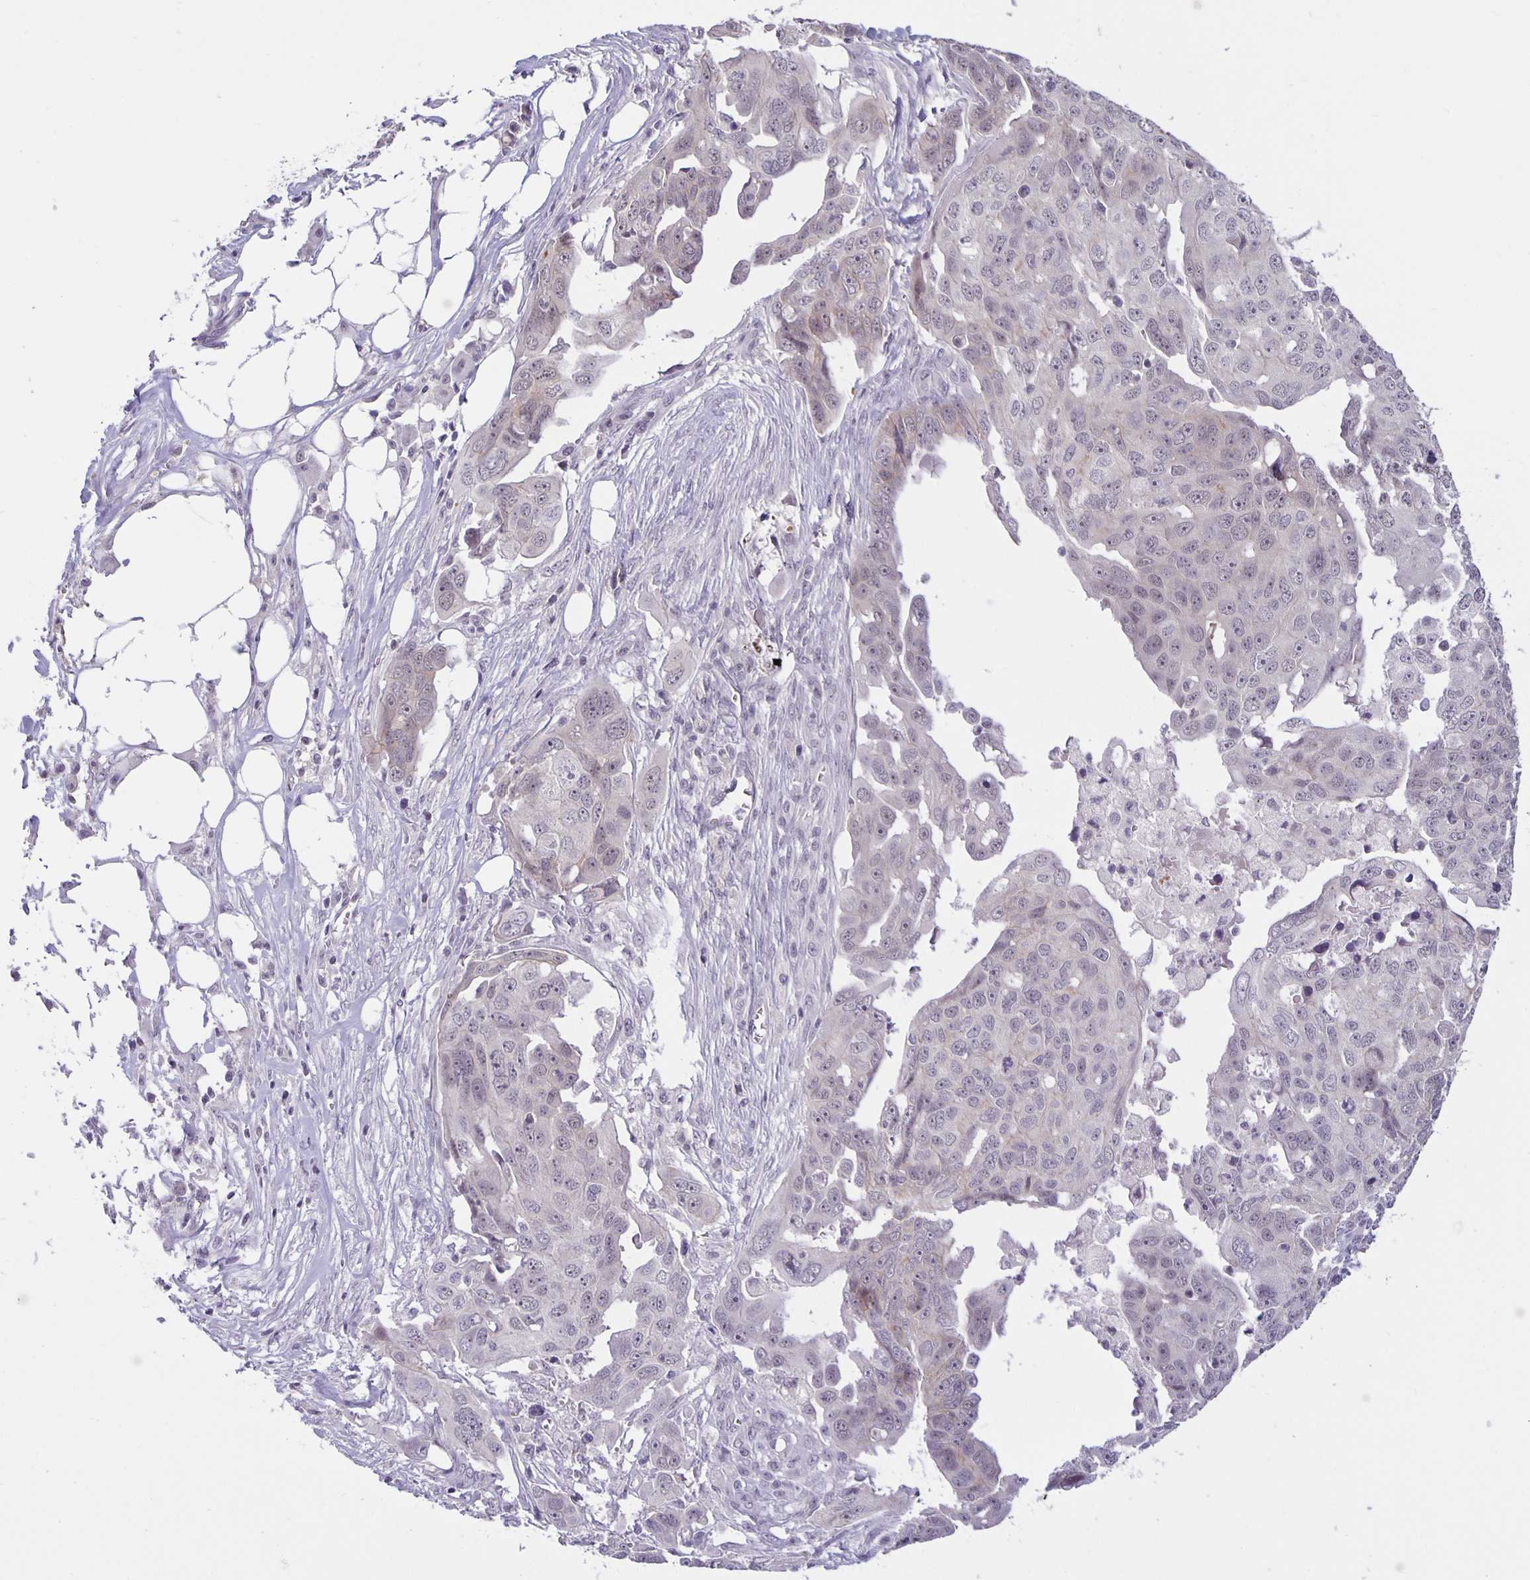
{"staining": {"intensity": "negative", "quantity": "none", "location": "none"}, "tissue": "ovarian cancer", "cell_type": "Tumor cells", "image_type": "cancer", "snomed": [{"axis": "morphology", "description": "Carcinoma, endometroid"}, {"axis": "topography", "description": "Ovary"}], "caption": "Protein analysis of ovarian endometroid carcinoma demonstrates no significant expression in tumor cells. (Stains: DAB (3,3'-diaminobenzidine) immunohistochemistry (IHC) with hematoxylin counter stain, Microscopy: brightfield microscopy at high magnification).", "gene": "ARVCF", "patient": {"sex": "female", "age": 70}}